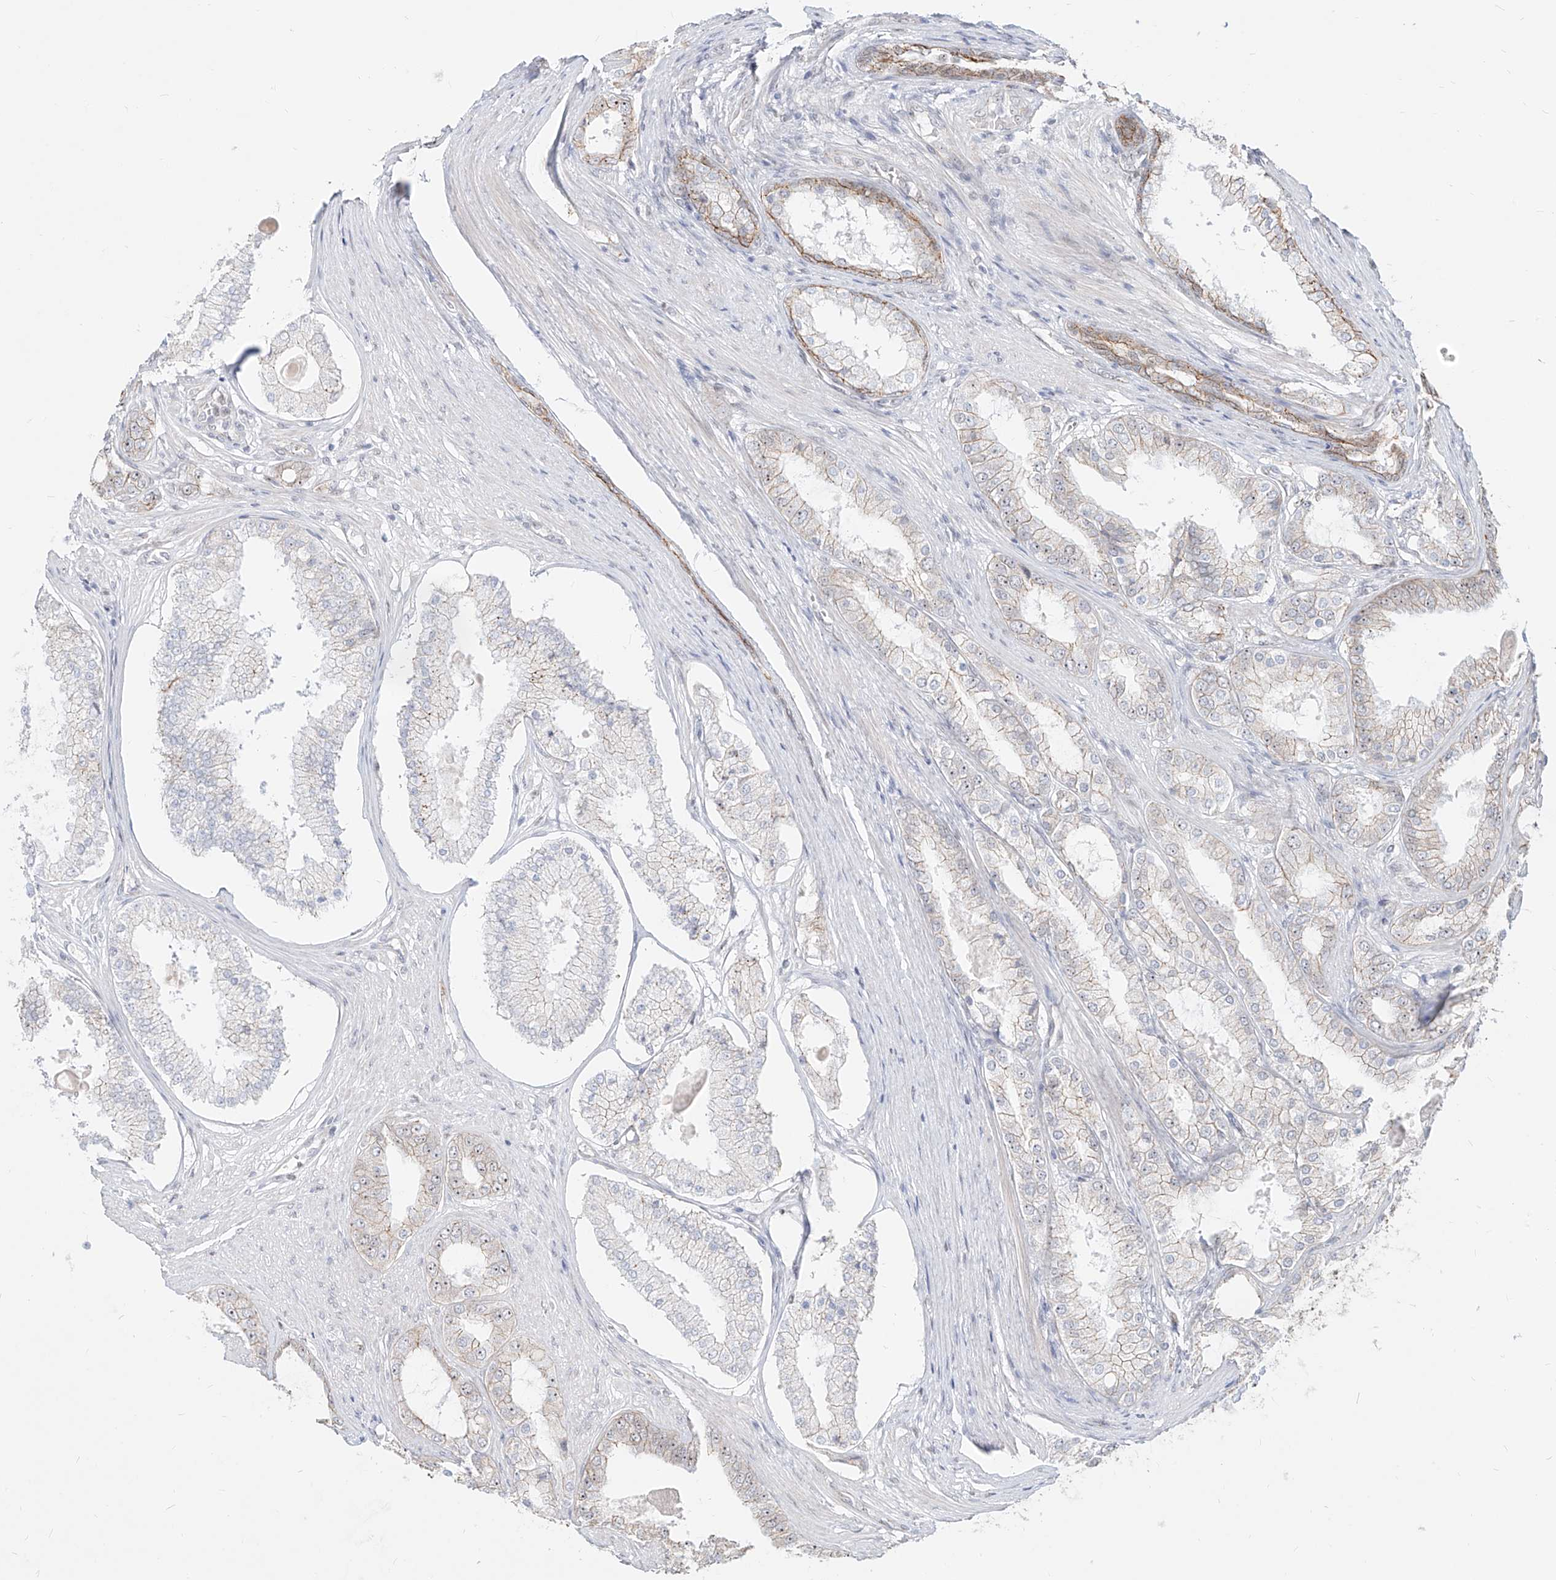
{"staining": {"intensity": "weak", "quantity": "<25%", "location": "nuclear"}, "tissue": "prostate cancer", "cell_type": "Tumor cells", "image_type": "cancer", "snomed": [{"axis": "morphology", "description": "Adenocarcinoma, High grade"}, {"axis": "topography", "description": "Prostate"}], "caption": "High-grade adenocarcinoma (prostate) stained for a protein using immunohistochemistry (IHC) reveals no positivity tumor cells.", "gene": "ZNF710", "patient": {"sex": "male", "age": 60}}